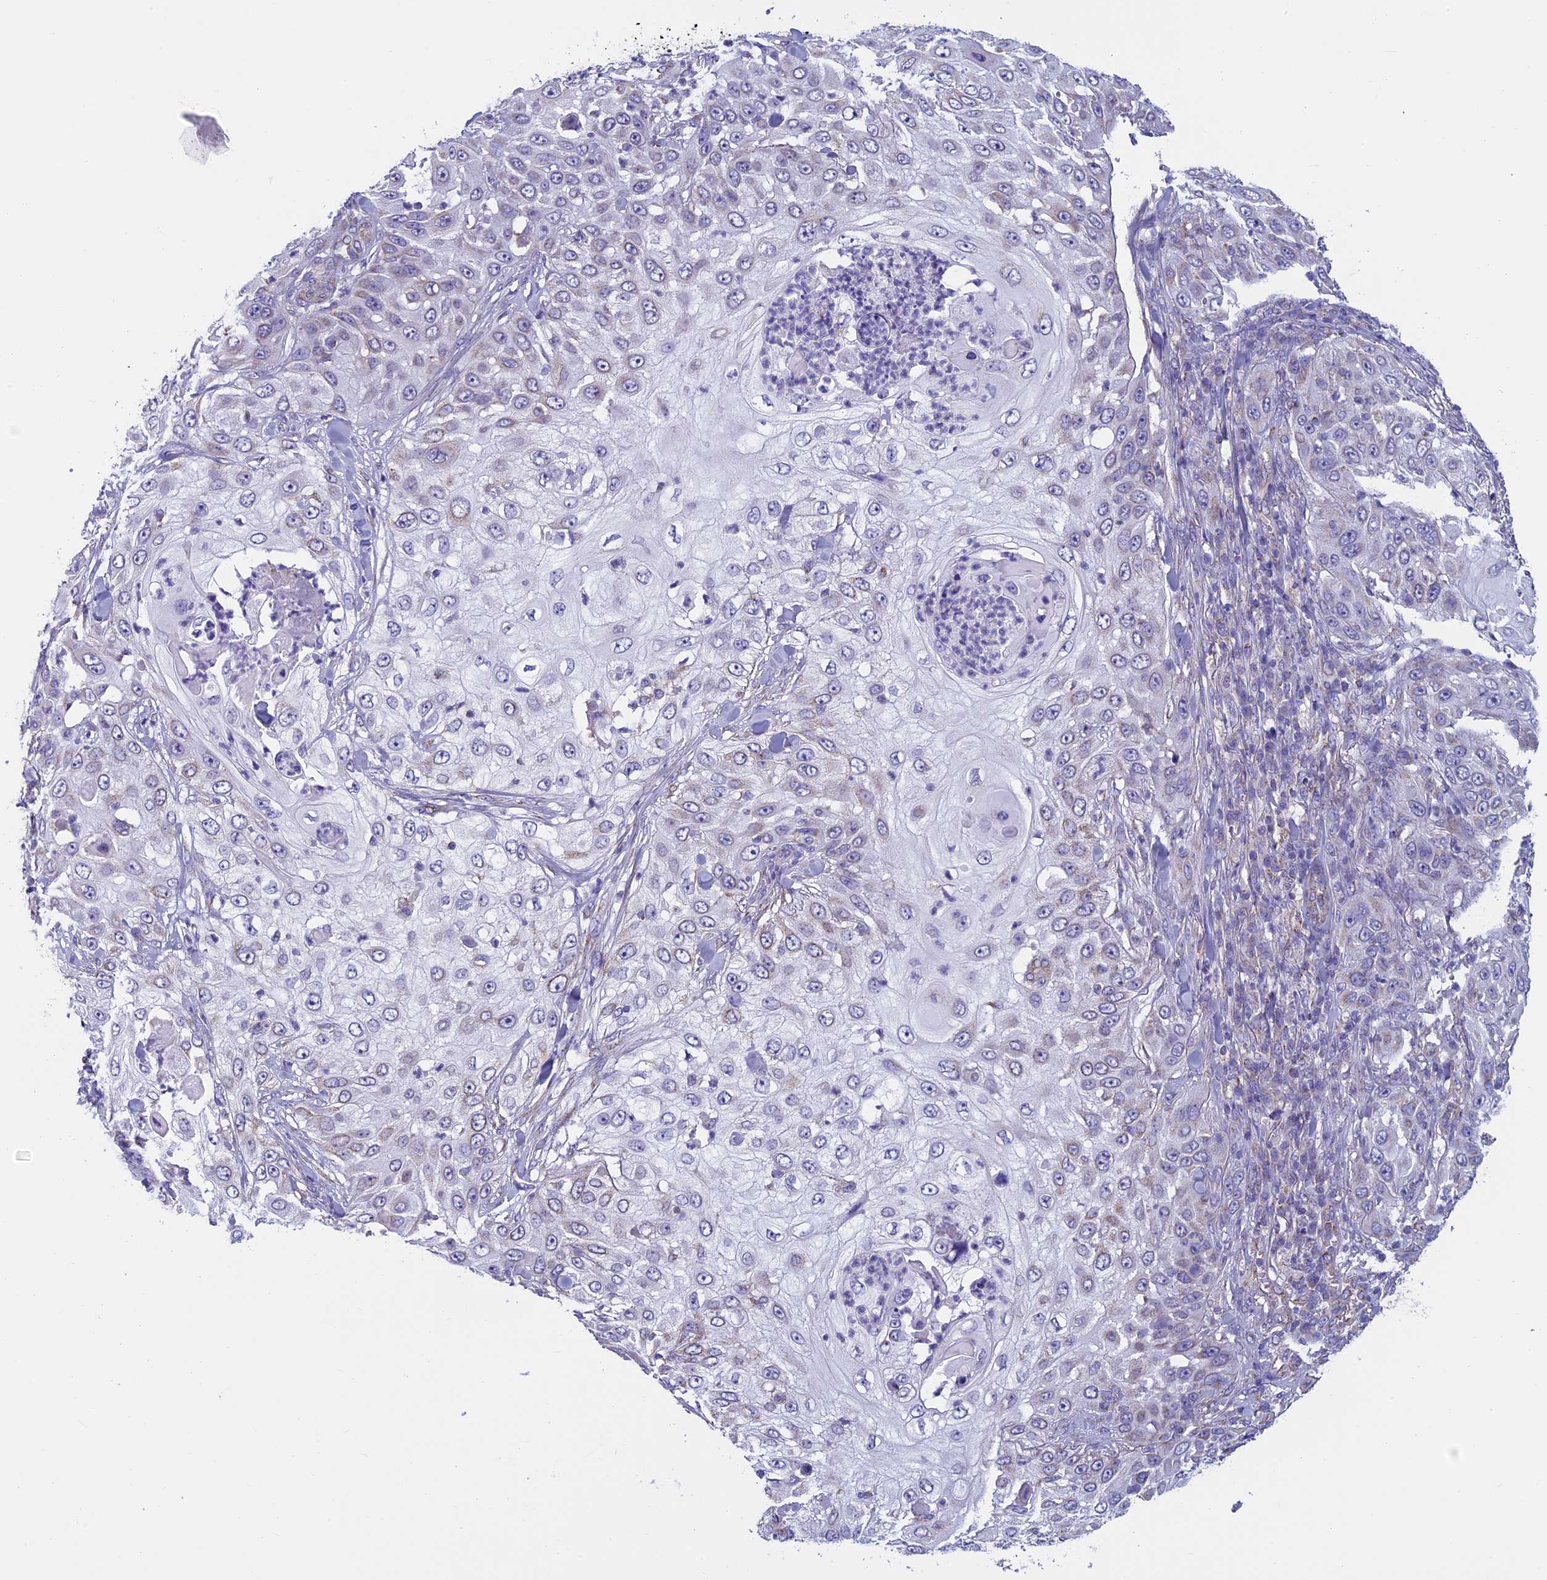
{"staining": {"intensity": "negative", "quantity": "none", "location": "none"}, "tissue": "skin cancer", "cell_type": "Tumor cells", "image_type": "cancer", "snomed": [{"axis": "morphology", "description": "Squamous cell carcinoma, NOS"}, {"axis": "topography", "description": "Skin"}], "caption": "Tumor cells show no significant expression in squamous cell carcinoma (skin).", "gene": "MFSD12", "patient": {"sex": "female", "age": 44}}